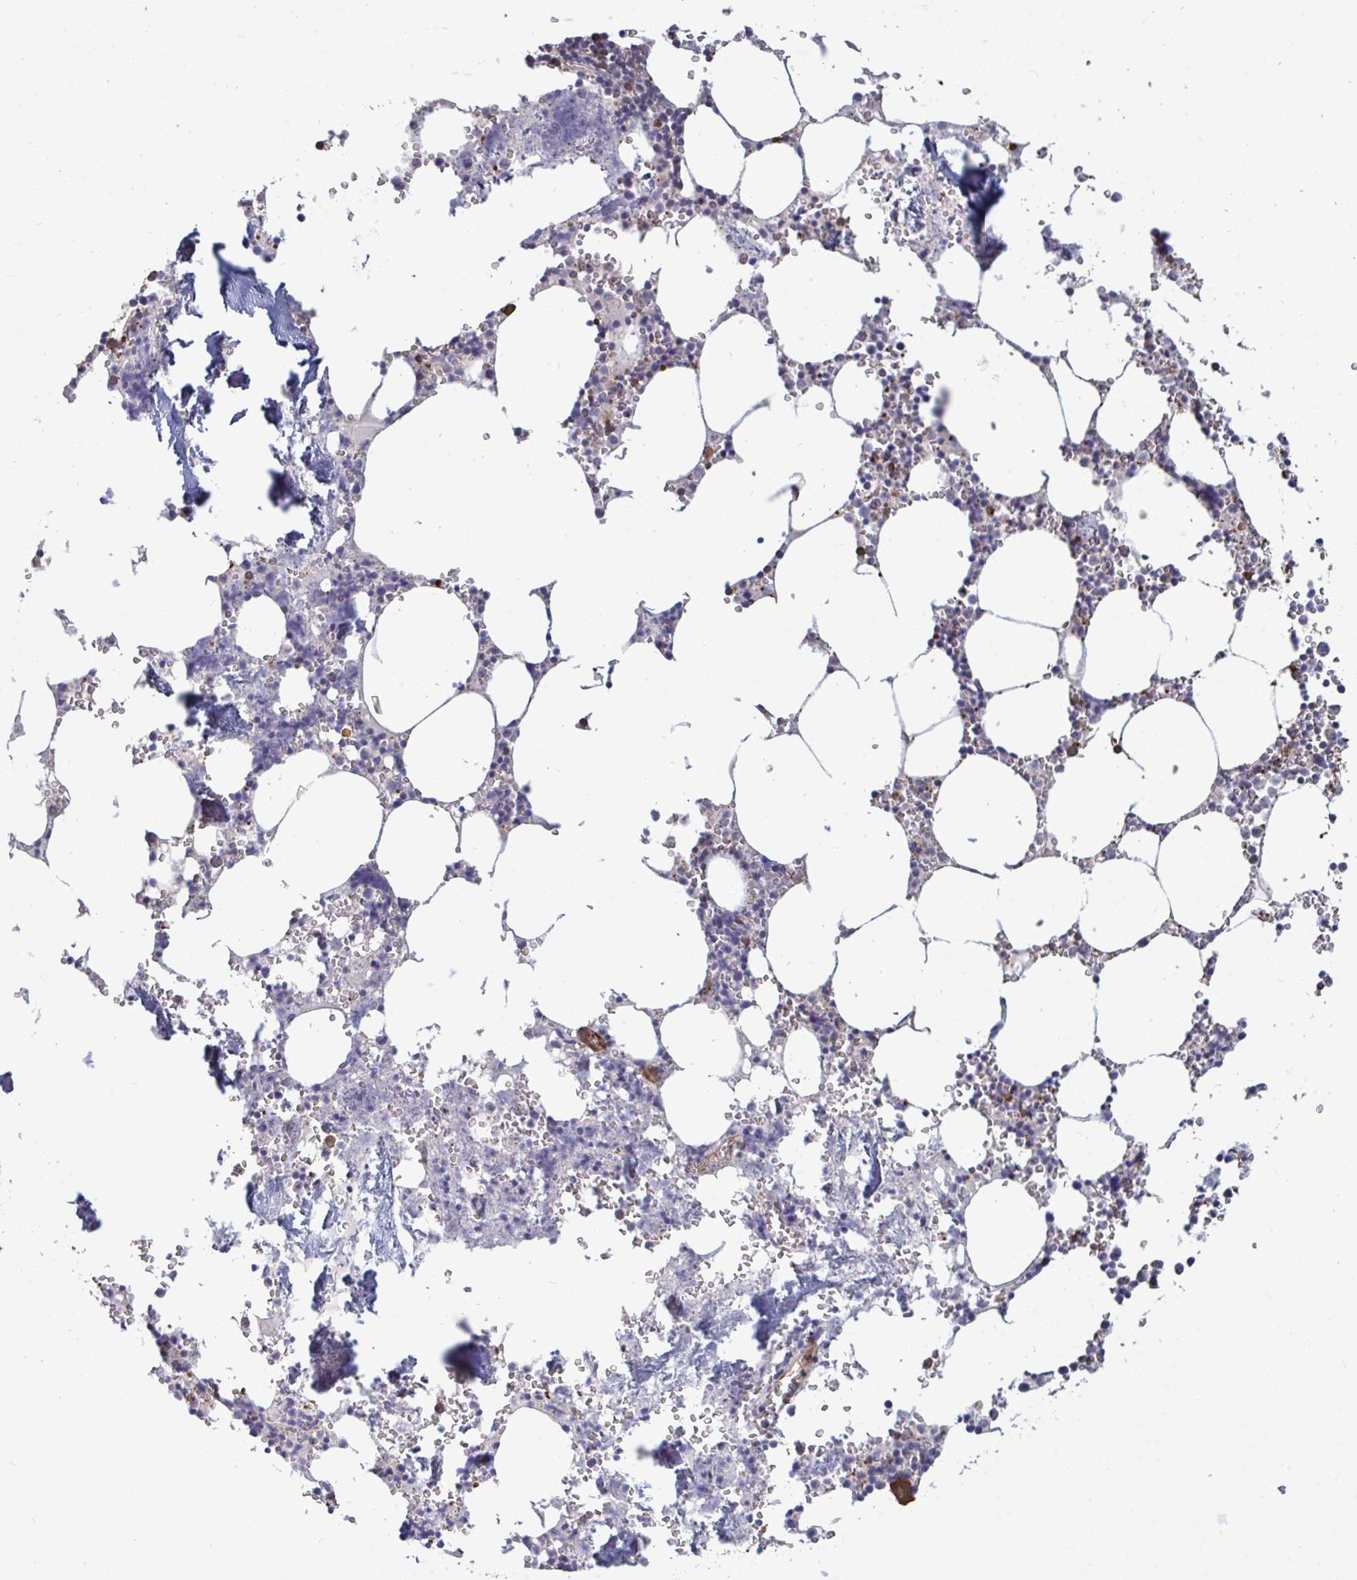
{"staining": {"intensity": "strong", "quantity": "<25%", "location": "cytoplasmic/membranous"}, "tissue": "bone marrow", "cell_type": "Hematopoietic cells", "image_type": "normal", "snomed": [{"axis": "morphology", "description": "Normal tissue, NOS"}, {"axis": "topography", "description": "Bone marrow"}], "caption": "Human bone marrow stained for a protein (brown) exhibits strong cytoplasmic/membranous positive staining in about <25% of hematopoietic cells.", "gene": "ISCU", "patient": {"sex": "male", "age": 54}}